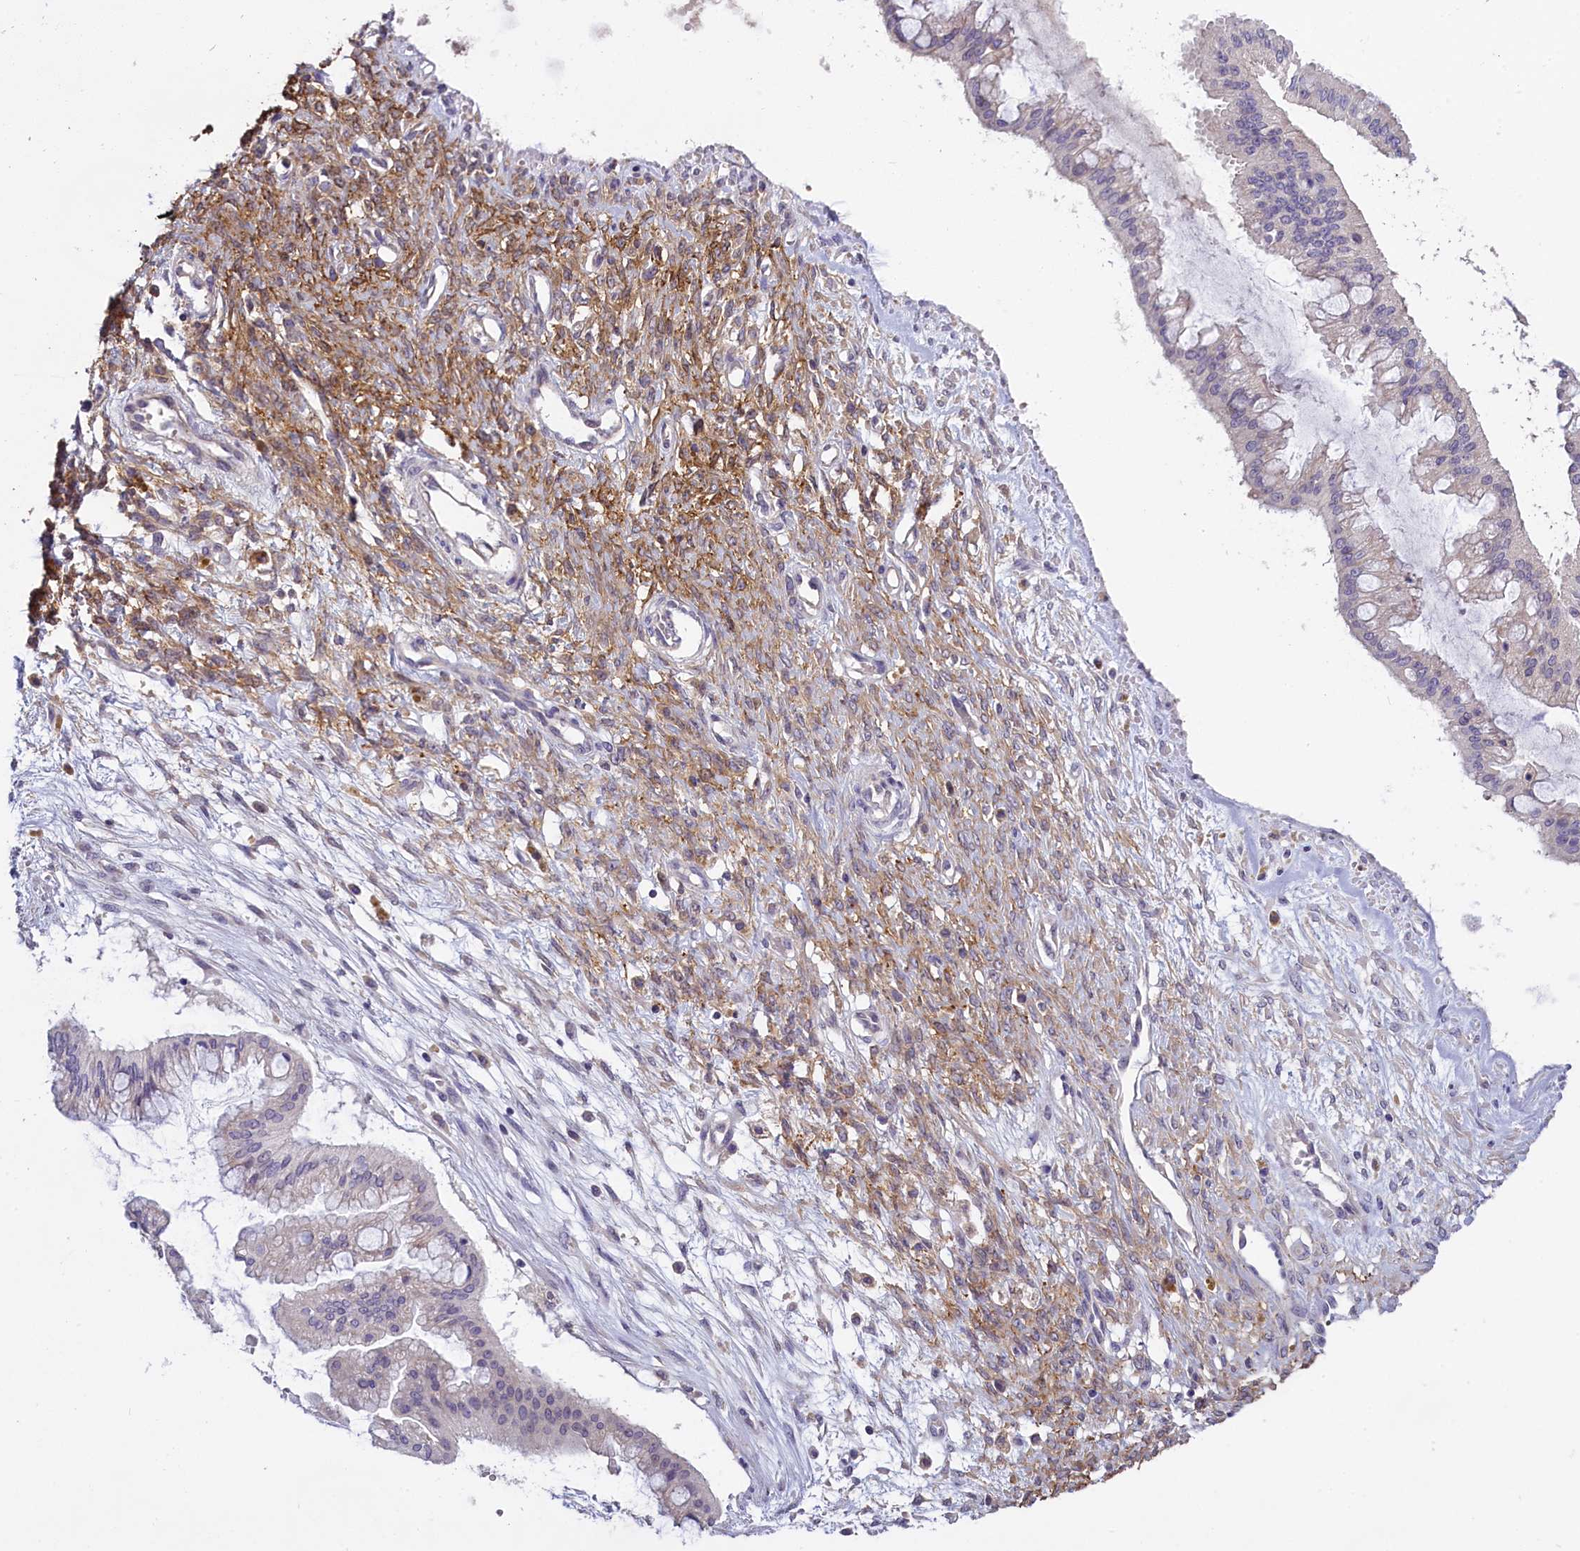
{"staining": {"intensity": "negative", "quantity": "none", "location": "none"}, "tissue": "ovarian cancer", "cell_type": "Tumor cells", "image_type": "cancer", "snomed": [{"axis": "morphology", "description": "Cystadenocarcinoma, mucinous, NOS"}, {"axis": "topography", "description": "Ovary"}], "caption": "An IHC image of mucinous cystadenocarcinoma (ovarian) is shown. There is no staining in tumor cells of mucinous cystadenocarcinoma (ovarian).", "gene": "ENPP6", "patient": {"sex": "female", "age": 73}}